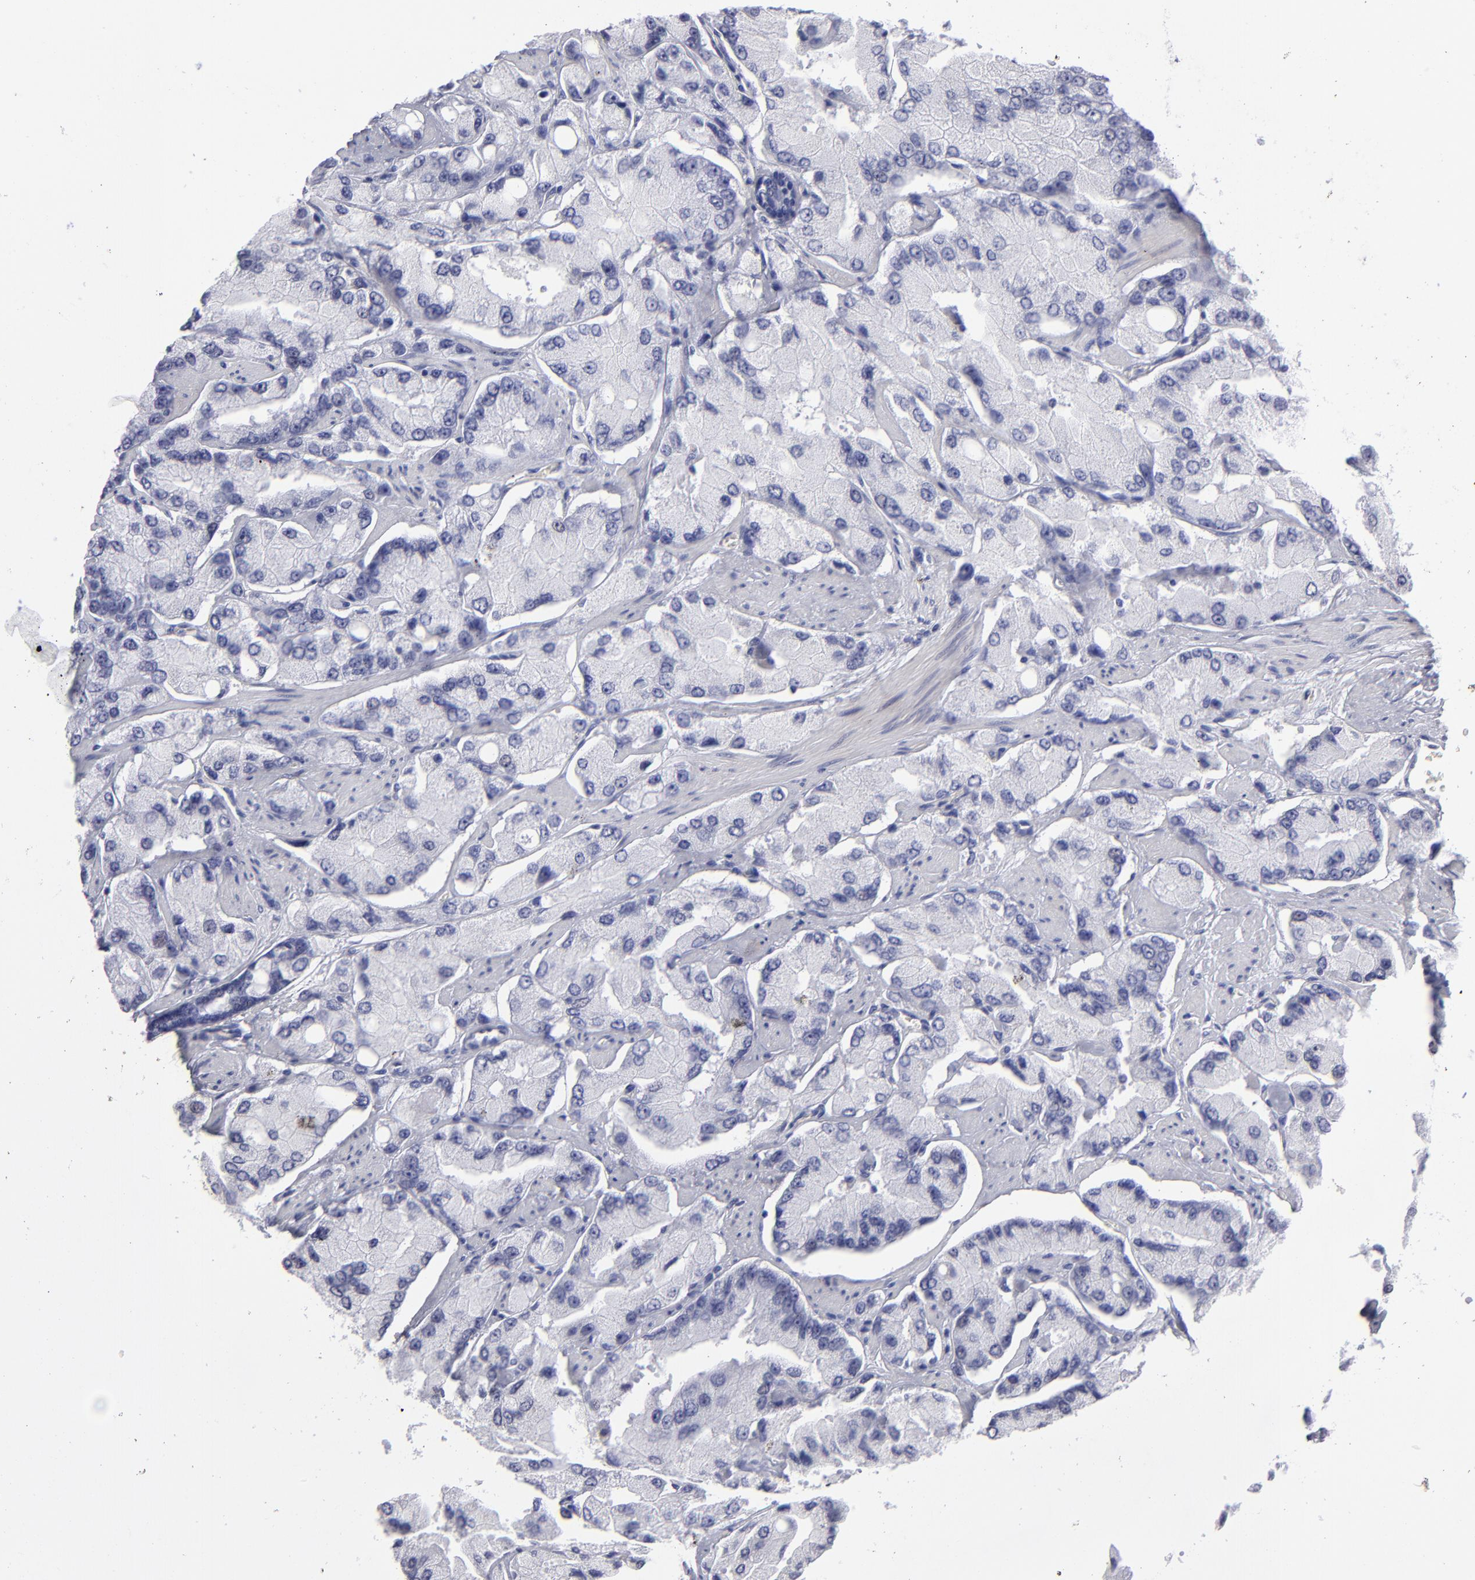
{"staining": {"intensity": "negative", "quantity": "none", "location": "none"}, "tissue": "prostate cancer", "cell_type": "Tumor cells", "image_type": "cancer", "snomed": [{"axis": "morphology", "description": "Adenocarcinoma, High grade"}, {"axis": "topography", "description": "Prostate"}], "caption": "The histopathology image displays no significant staining in tumor cells of prostate adenocarcinoma (high-grade).", "gene": "ALDOB", "patient": {"sex": "male", "age": 58}}